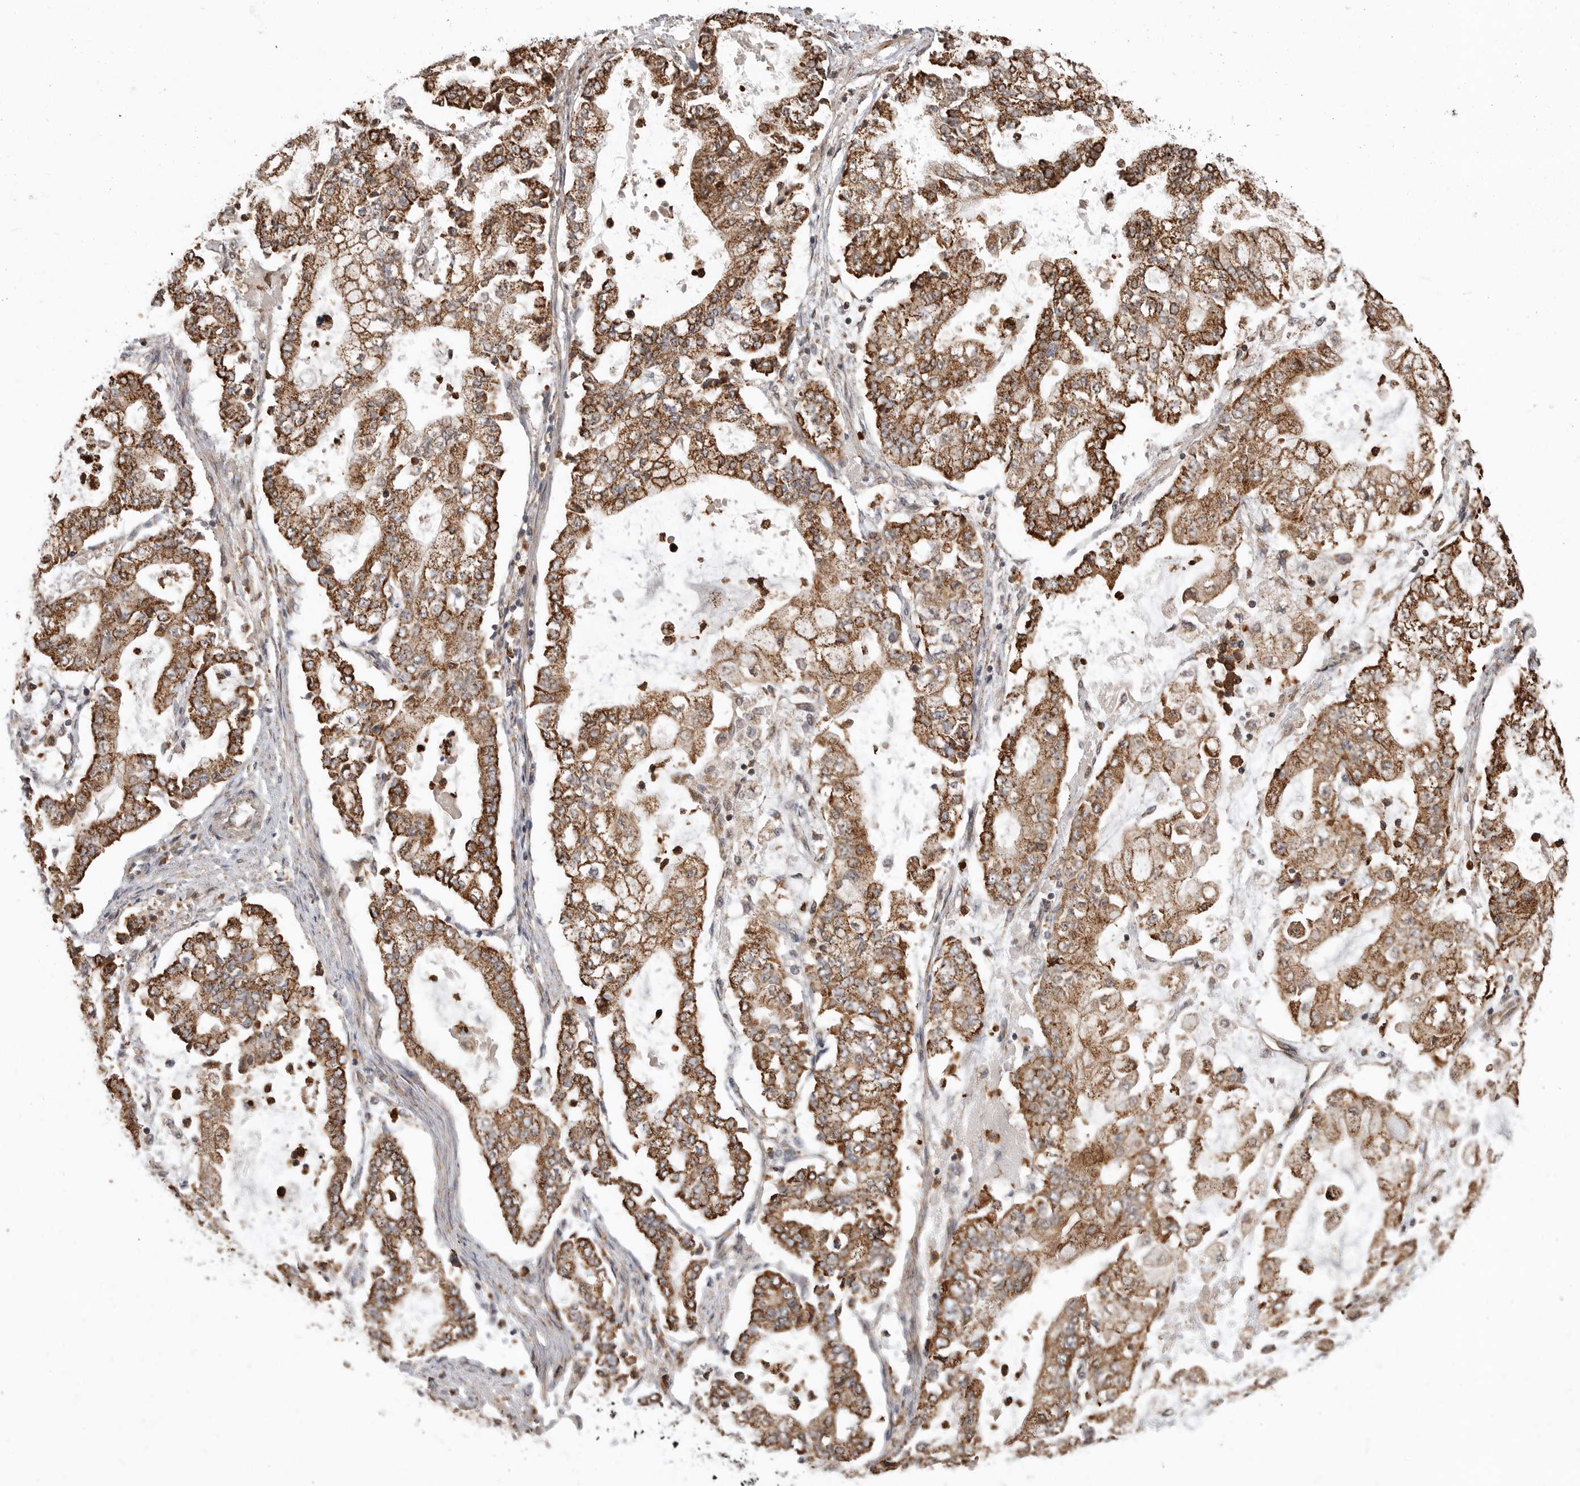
{"staining": {"intensity": "moderate", "quantity": ">75%", "location": "cytoplasmic/membranous"}, "tissue": "stomach cancer", "cell_type": "Tumor cells", "image_type": "cancer", "snomed": [{"axis": "morphology", "description": "Adenocarcinoma, NOS"}, {"axis": "topography", "description": "Stomach"}], "caption": "There is medium levels of moderate cytoplasmic/membranous expression in tumor cells of stomach cancer (adenocarcinoma), as demonstrated by immunohistochemical staining (brown color).", "gene": "GCNT2", "patient": {"sex": "male", "age": 76}}